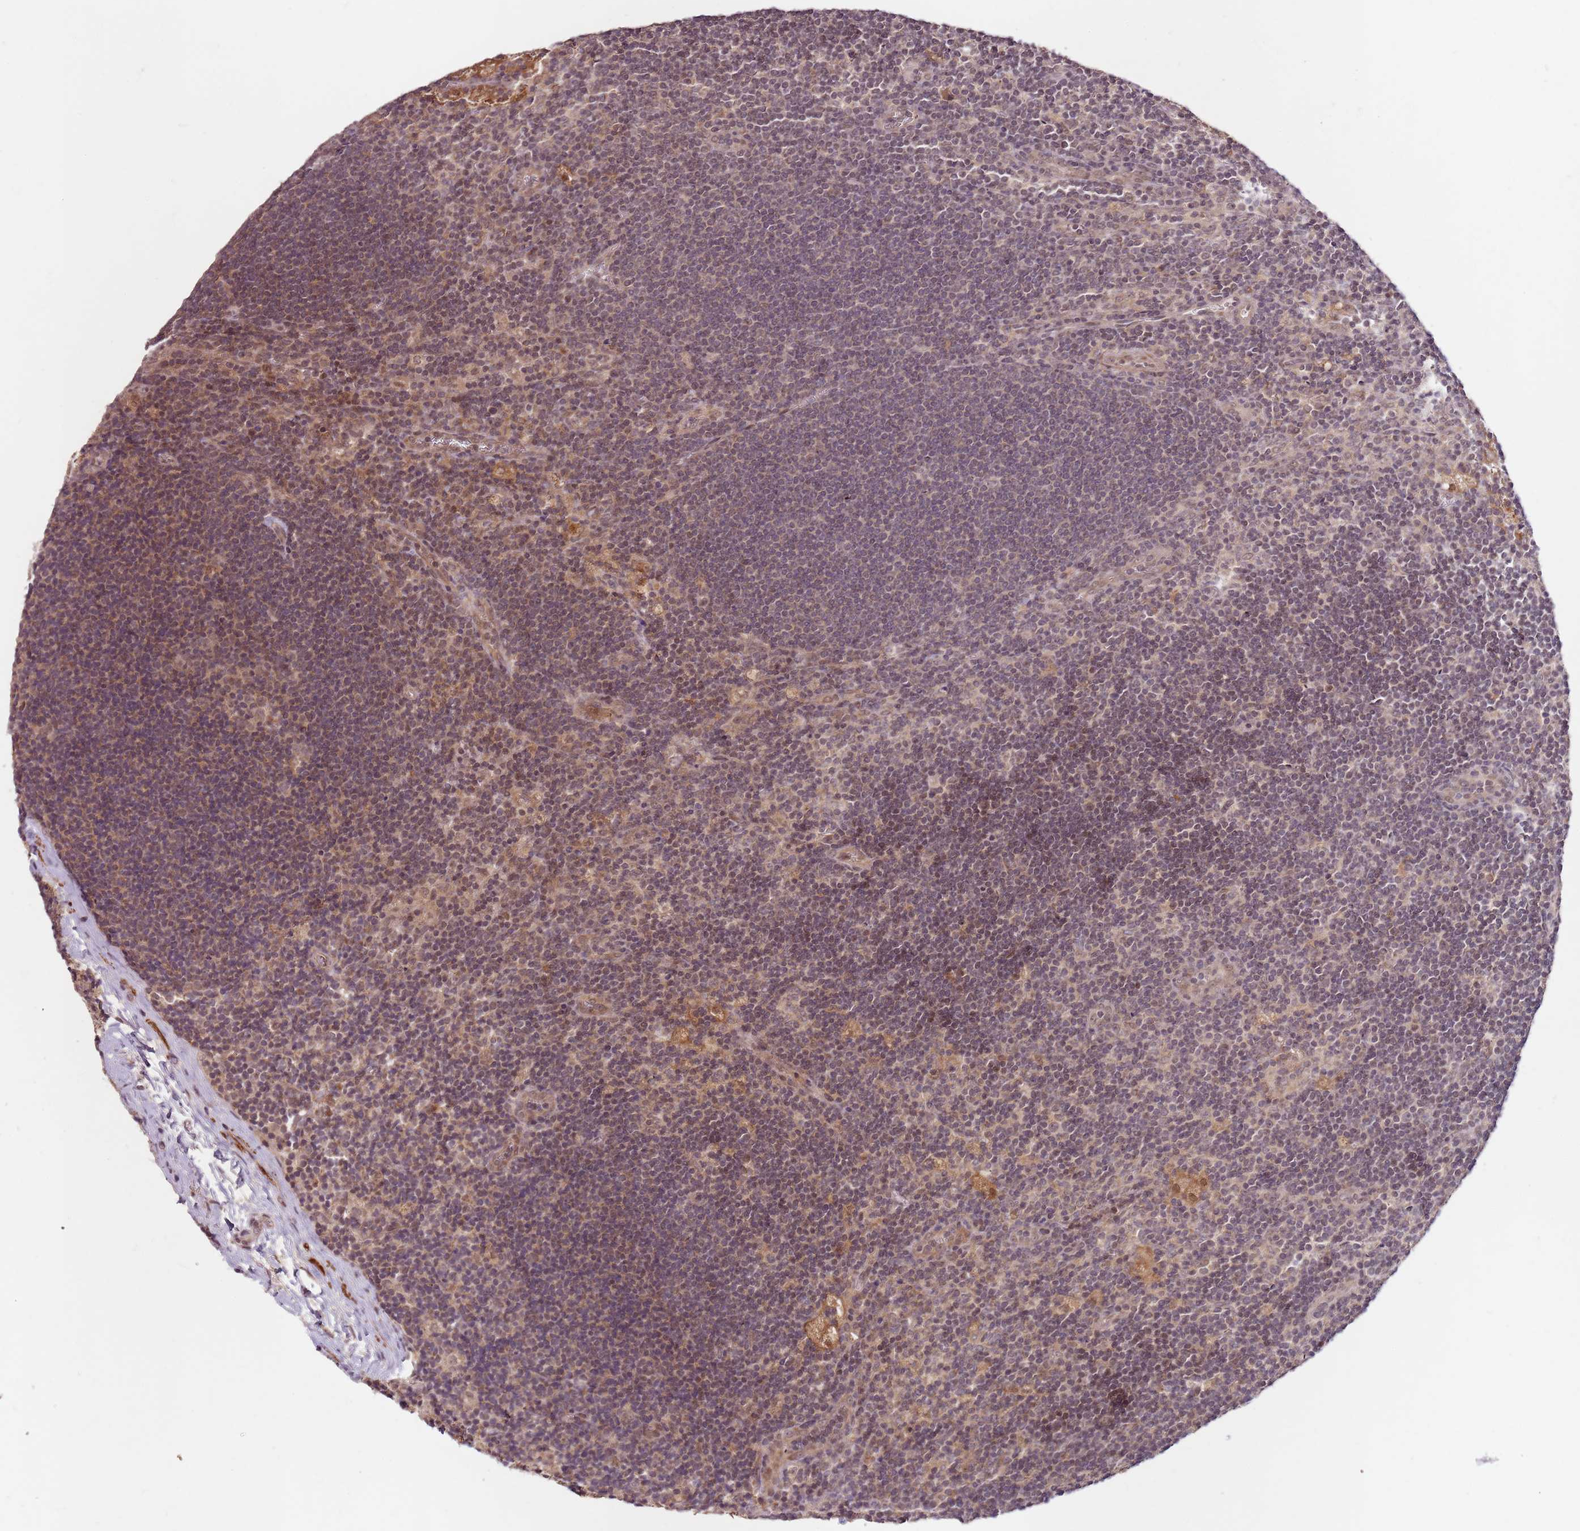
{"staining": {"intensity": "moderate", "quantity": "<25%", "location": "cytoplasmic/membranous"}, "tissue": "lymph node", "cell_type": "Germinal center cells", "image_type": "normal", "snomed": [{"axis": "morphology", "description": "Normal tissue, NOS"}, {"axis": "topography", "description": "Lymph node"}], "caption": "The micrograph demonstrates immunohistochemical staining of benign lymph node. There is moderate cytoplasmic/membranous staining is appreciated in approximately <25% of germinal center cells.", "gene": "LIN37", "patient": {"sex": "male", "age": 24}}